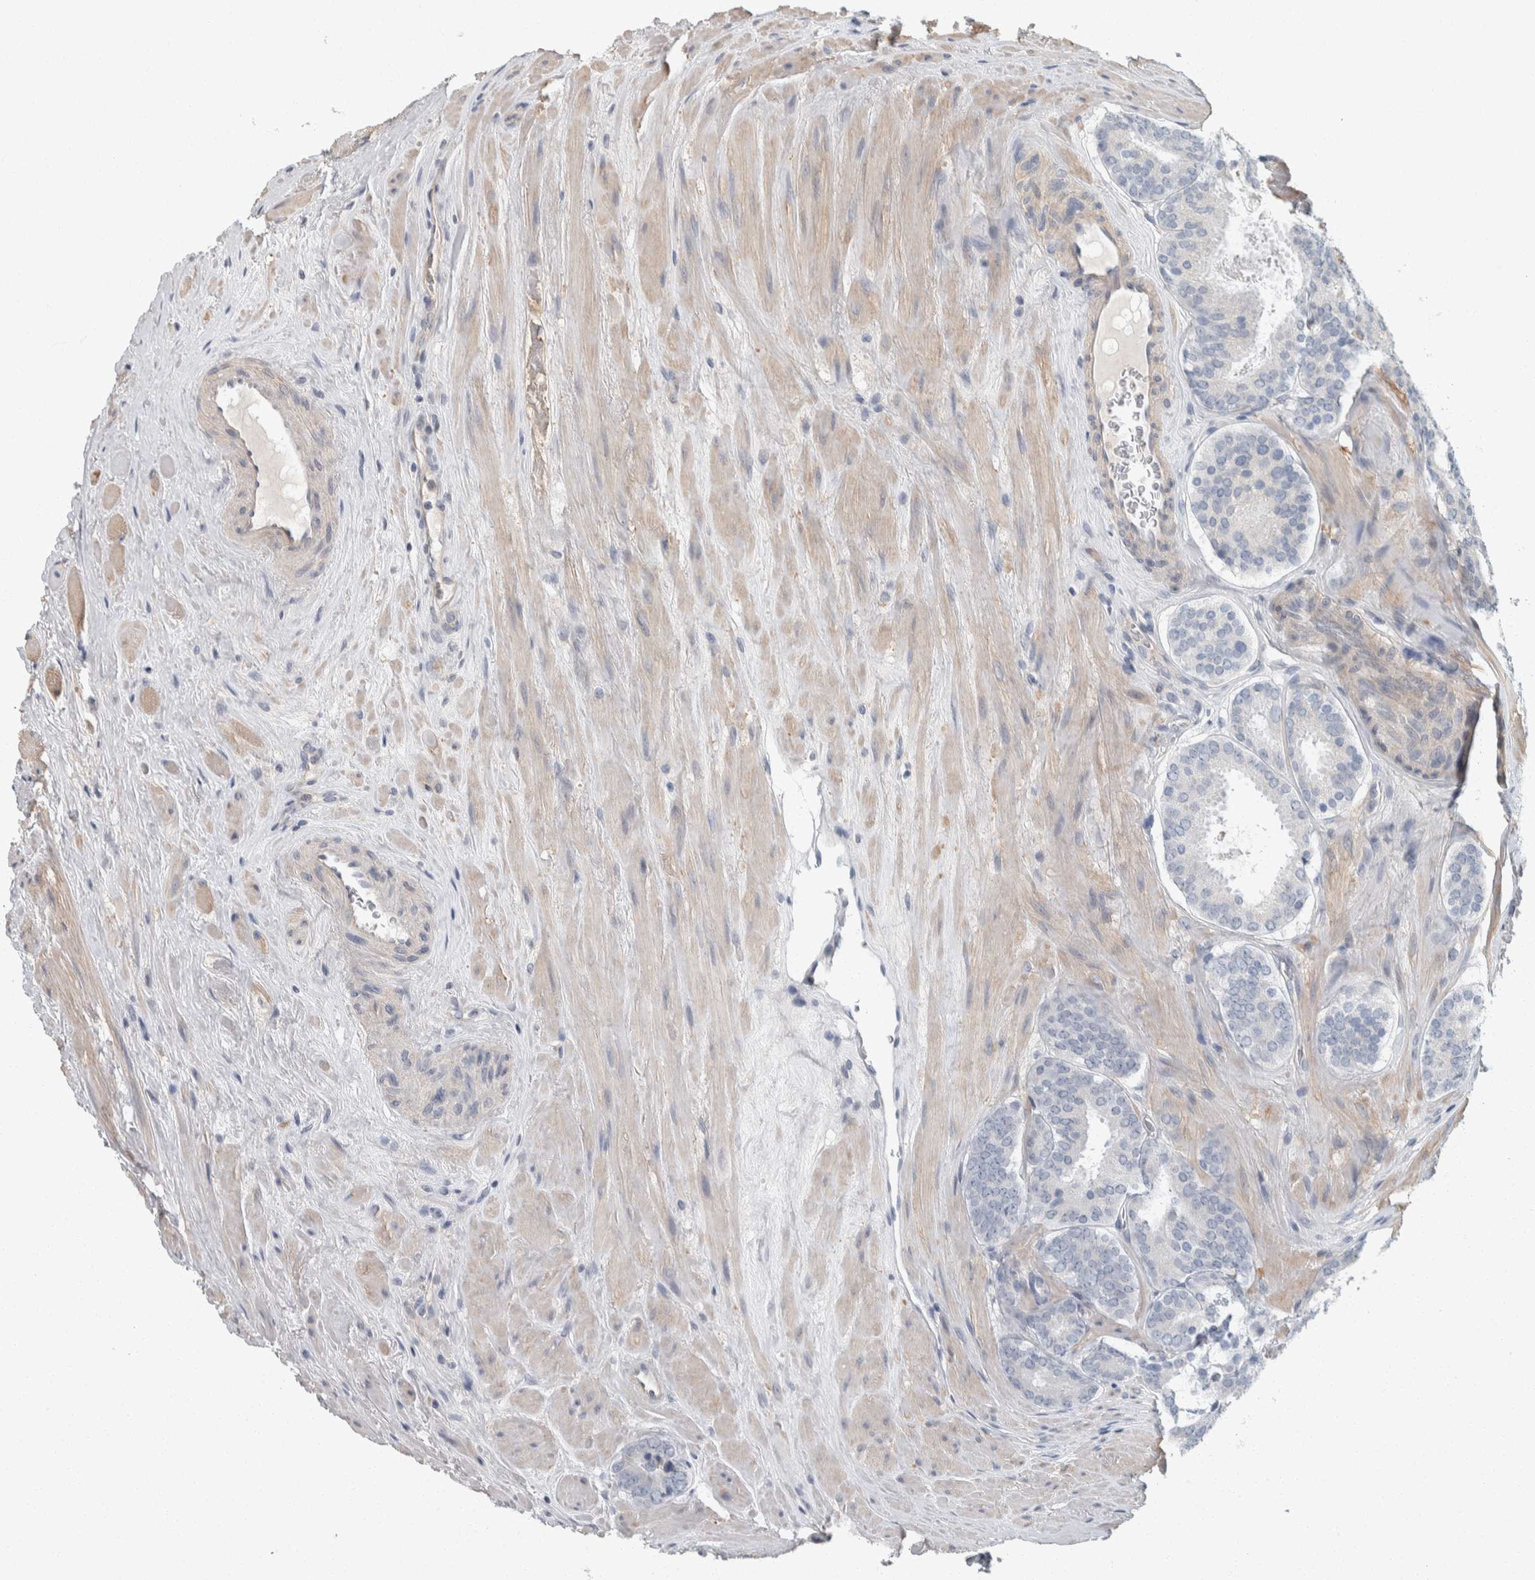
{"staining": {"intensity": "negative", "quantity": "none", "location": "none"}, "tissue": "prostate cancer", "cell_type": "Tumor cells", "image_type": "cancer", "snomed": [{"axis": "morphology", "description": "Adenocarcinoma, Low grade"}, {"axis": "topography", "description": "Prostate"}], "caption": "This is a photomicrograph of immunohistochemistry (IHC) staining of prostate adenocarcinoma (low-grade), which shows no positivity in tumor cells.", "gene": "KCNJ3", "patient": {"sex": "male", "age": 69}}